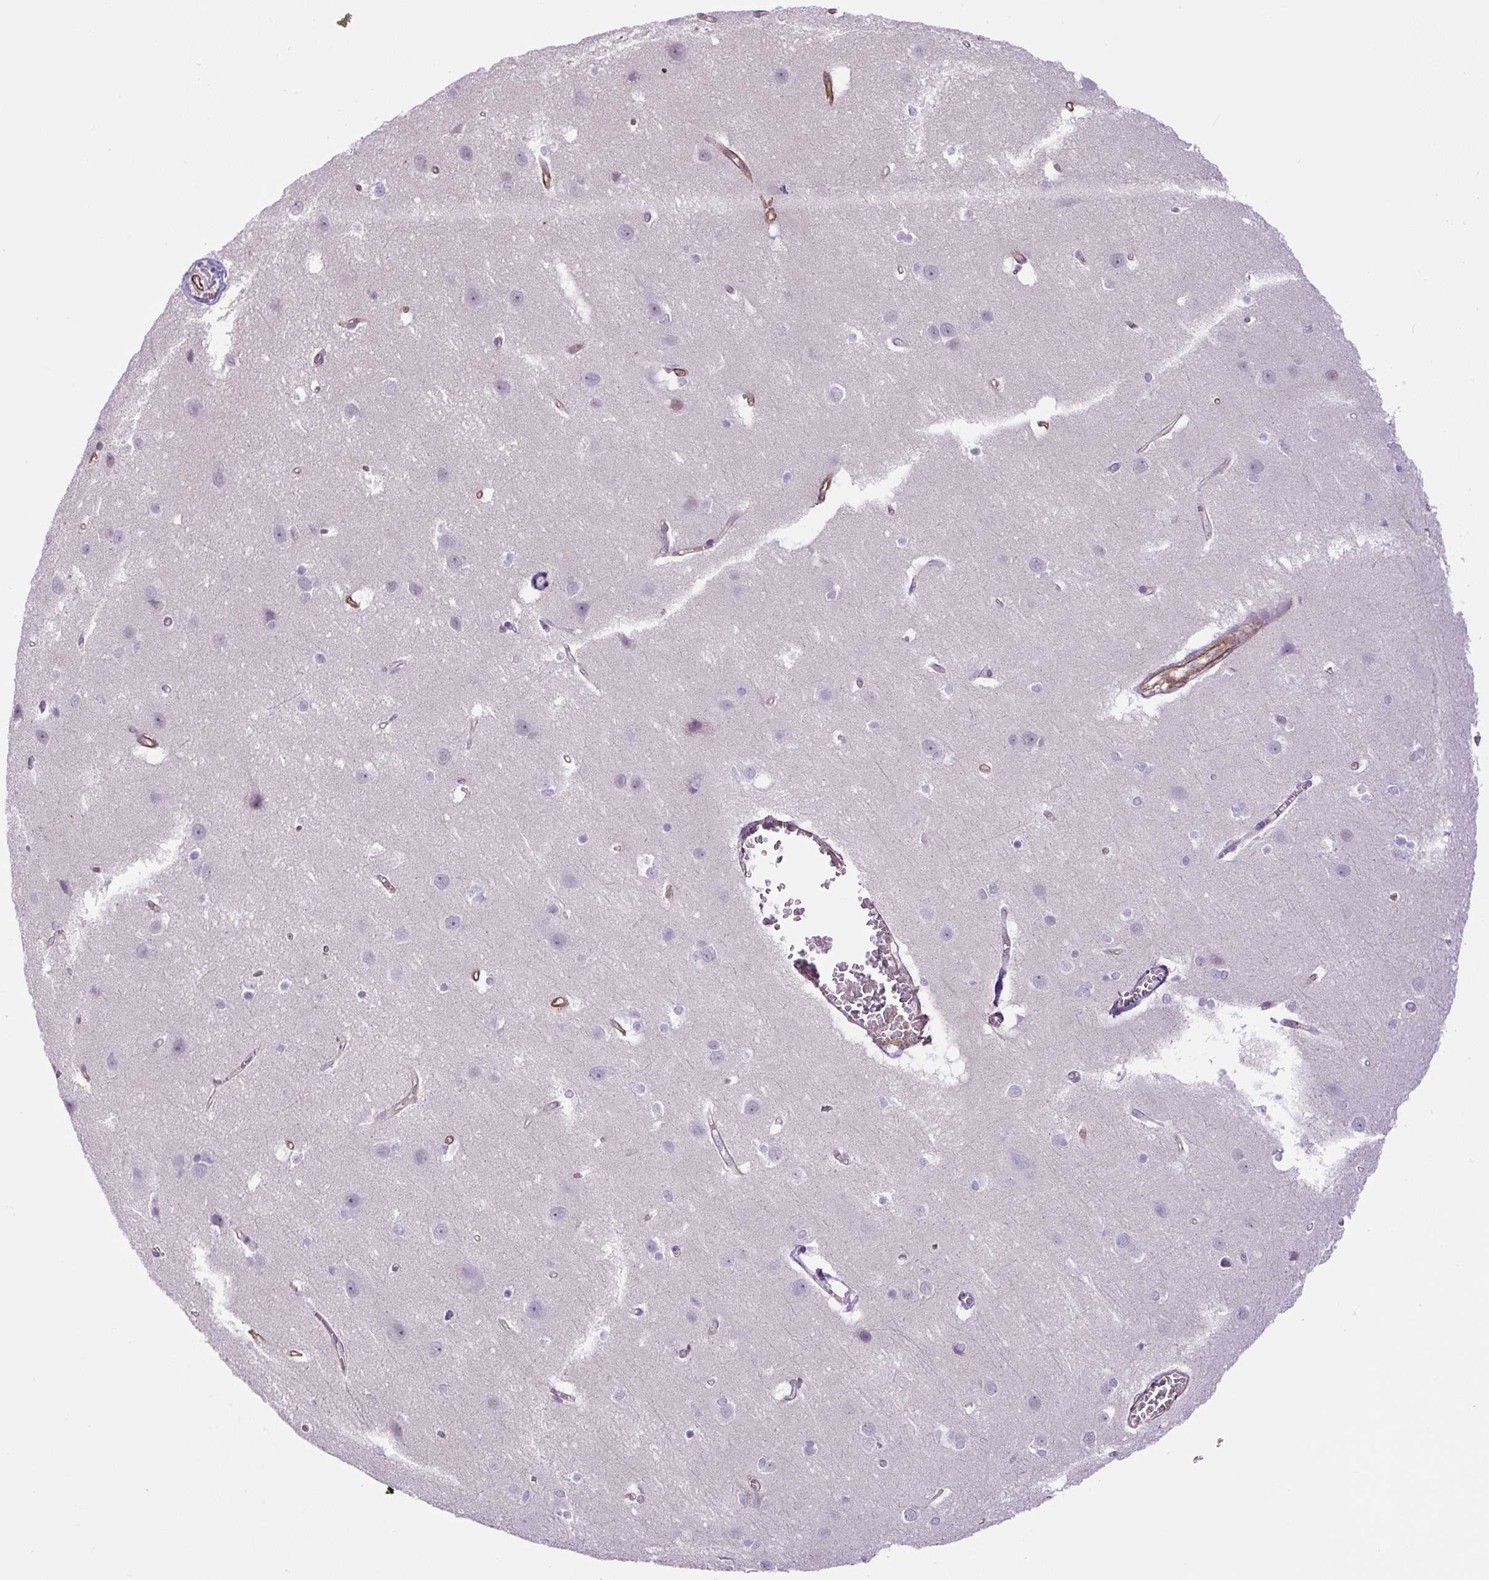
{"staining": {"intensity": "moderate", "quantity": "25%-75%", "location": "cytoplasmic/membranous"}, "tissue": "cerebral cortex", "cell_type": "Endothelial cells", "image_type": "normal", "snomed": [{"axis": "morphology", "description": "Normal tissue, NOS"}, {"axis": "topography", "description": "Cerebral cortex"}], "caption": "Cerebral cortex stained with a brown dye reveals moderate cytoplasmic/membranous positive staining in about 25%-75% of endothelial cells.", "gene": "B3GALT5", "patient": {"sex": "male", "age": 37}}